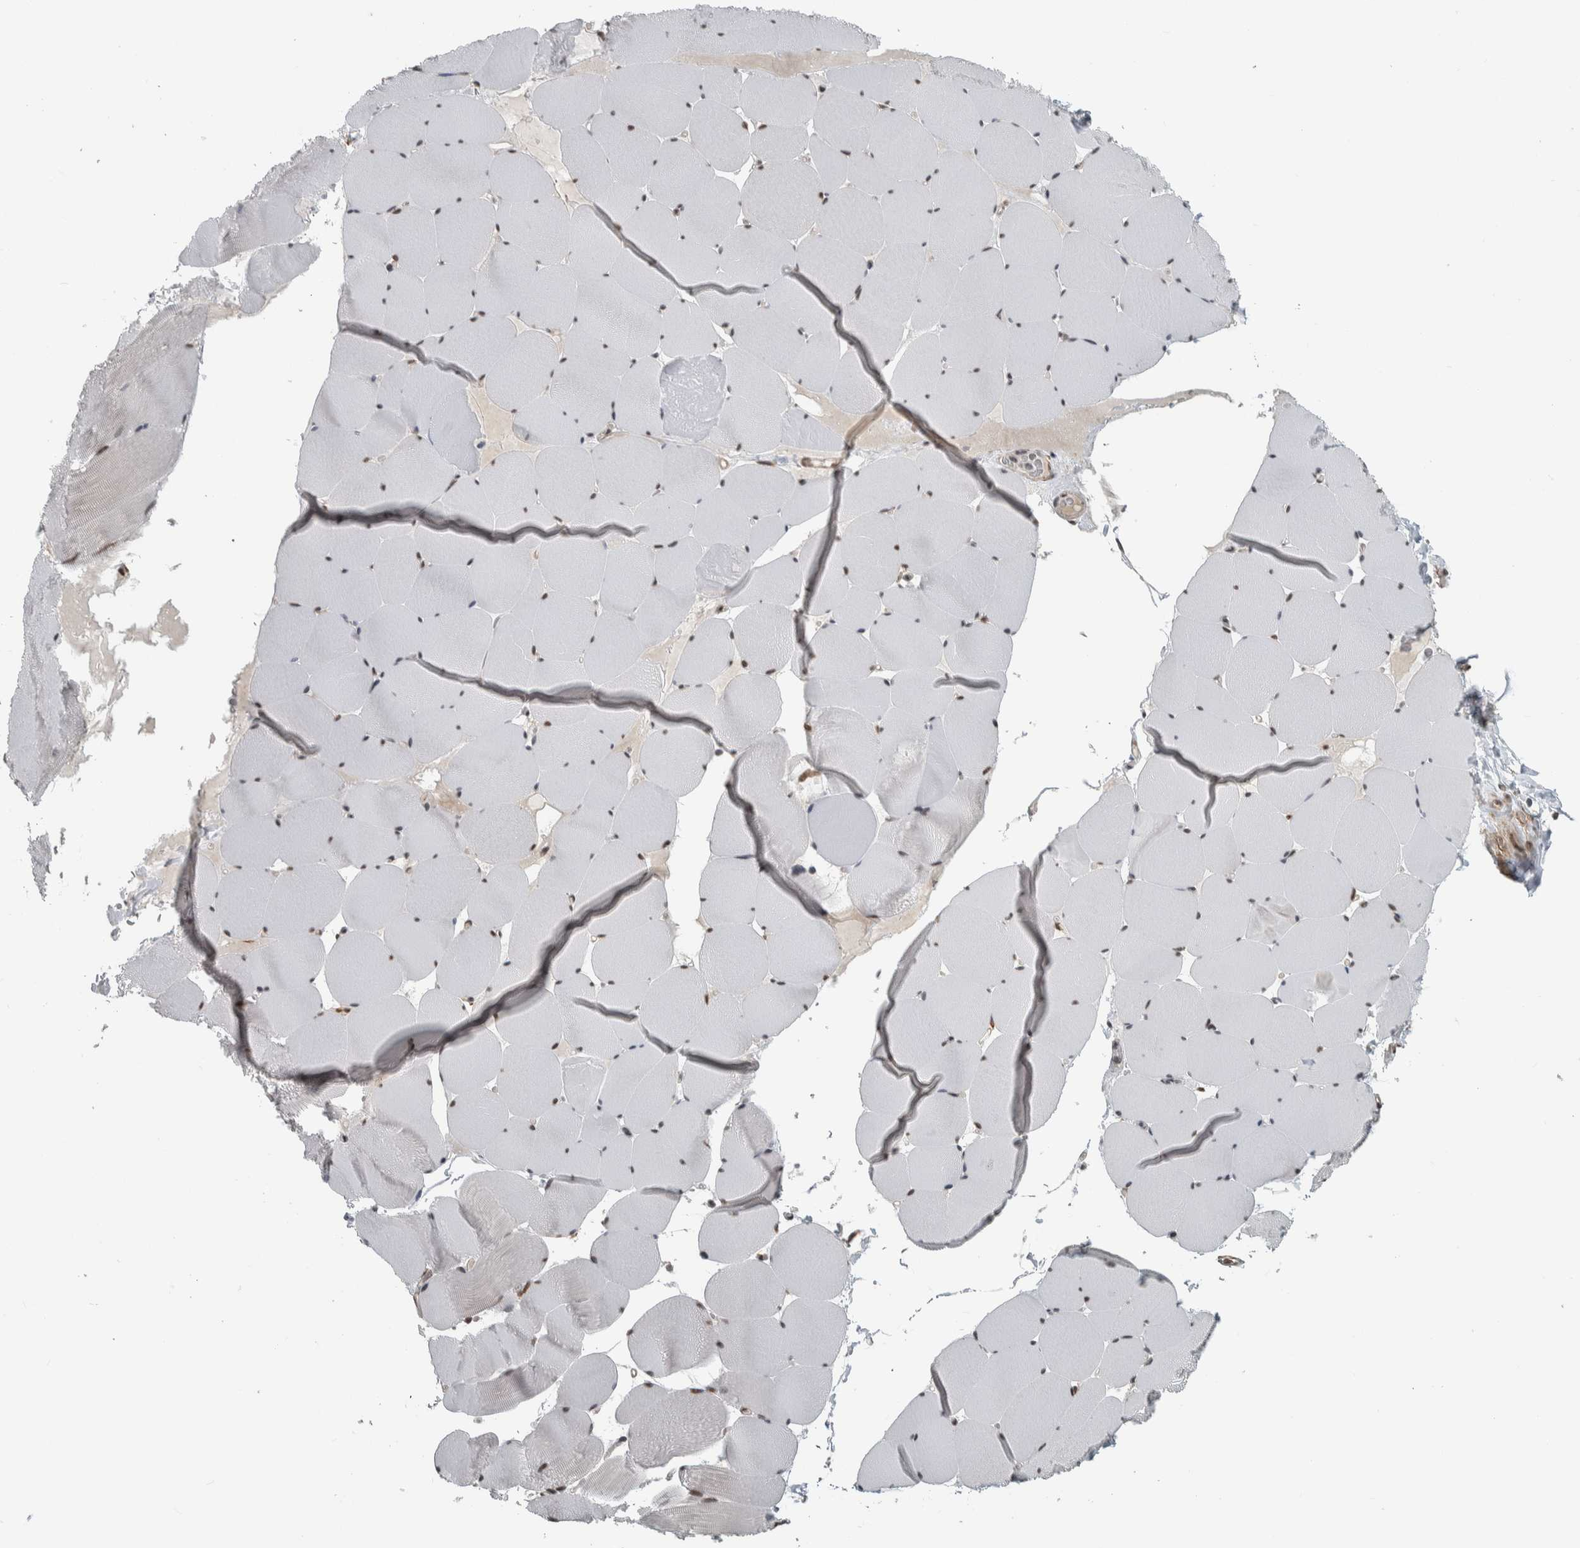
{"staining": {"intensity": "moderate", "quantity": "25%-75%", "location": "nuclear"}, "tissue": "skeletal muscle", "cell_type": "Myocytes", "image_type": "normal", "snomed": [{"axis": "morphology", "description": "Normal tissue, NOS"}, {"axis": "topography", "description": "Skeletal muscle"}], "caption": "Immunohistochemistry (IHC) (DAB) staining of unremarkable human skeletal muscle demonstrates moderate nuclear protein staining in about 25%-75% of myocytes.", "gene": "DDX42", "patient": {"sex": "male", "age": 62}}